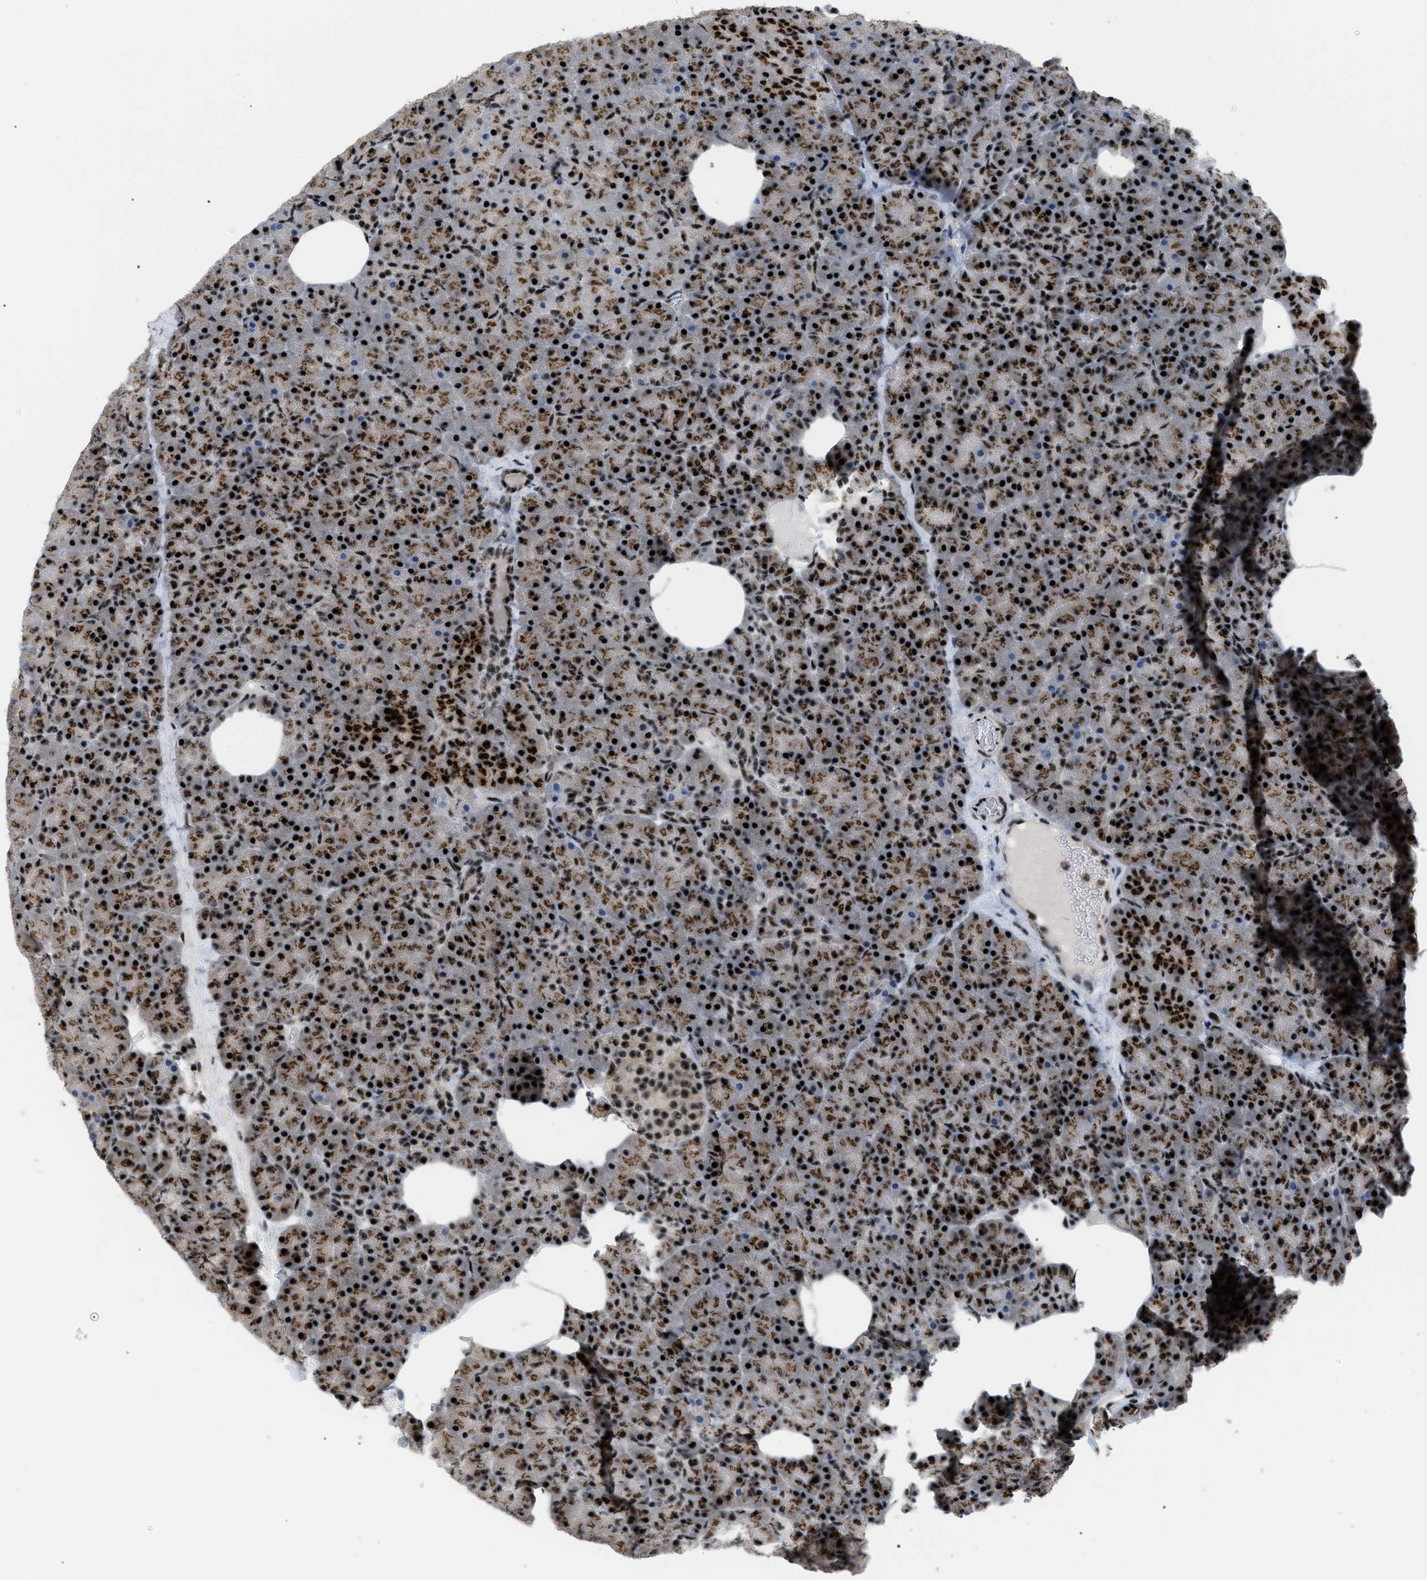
{"staining": {"intensity": "strong", "quantity": ">75%", "location": "cytoplasmic/membranous,nuclear"}, "tissue": "pancreas", "cell_type": "Exocrine glandular cells", "image_type": "normal", "snomed": [{"axis": "morphology", "description": "Normal tissue, NOS"}, {"axis": "morphology", "description": "Carcinoid, malignant, NOS"}, {"axis": "topography", "description": "Pancreas"}], "caption": "Exocrine glandular cells display strong cytoplasmic/membranous,nuclear staining in about >75% of cells in normal pancreas.", "gene": "CDR2", "patient": {"sex": "female", "age": 35}}